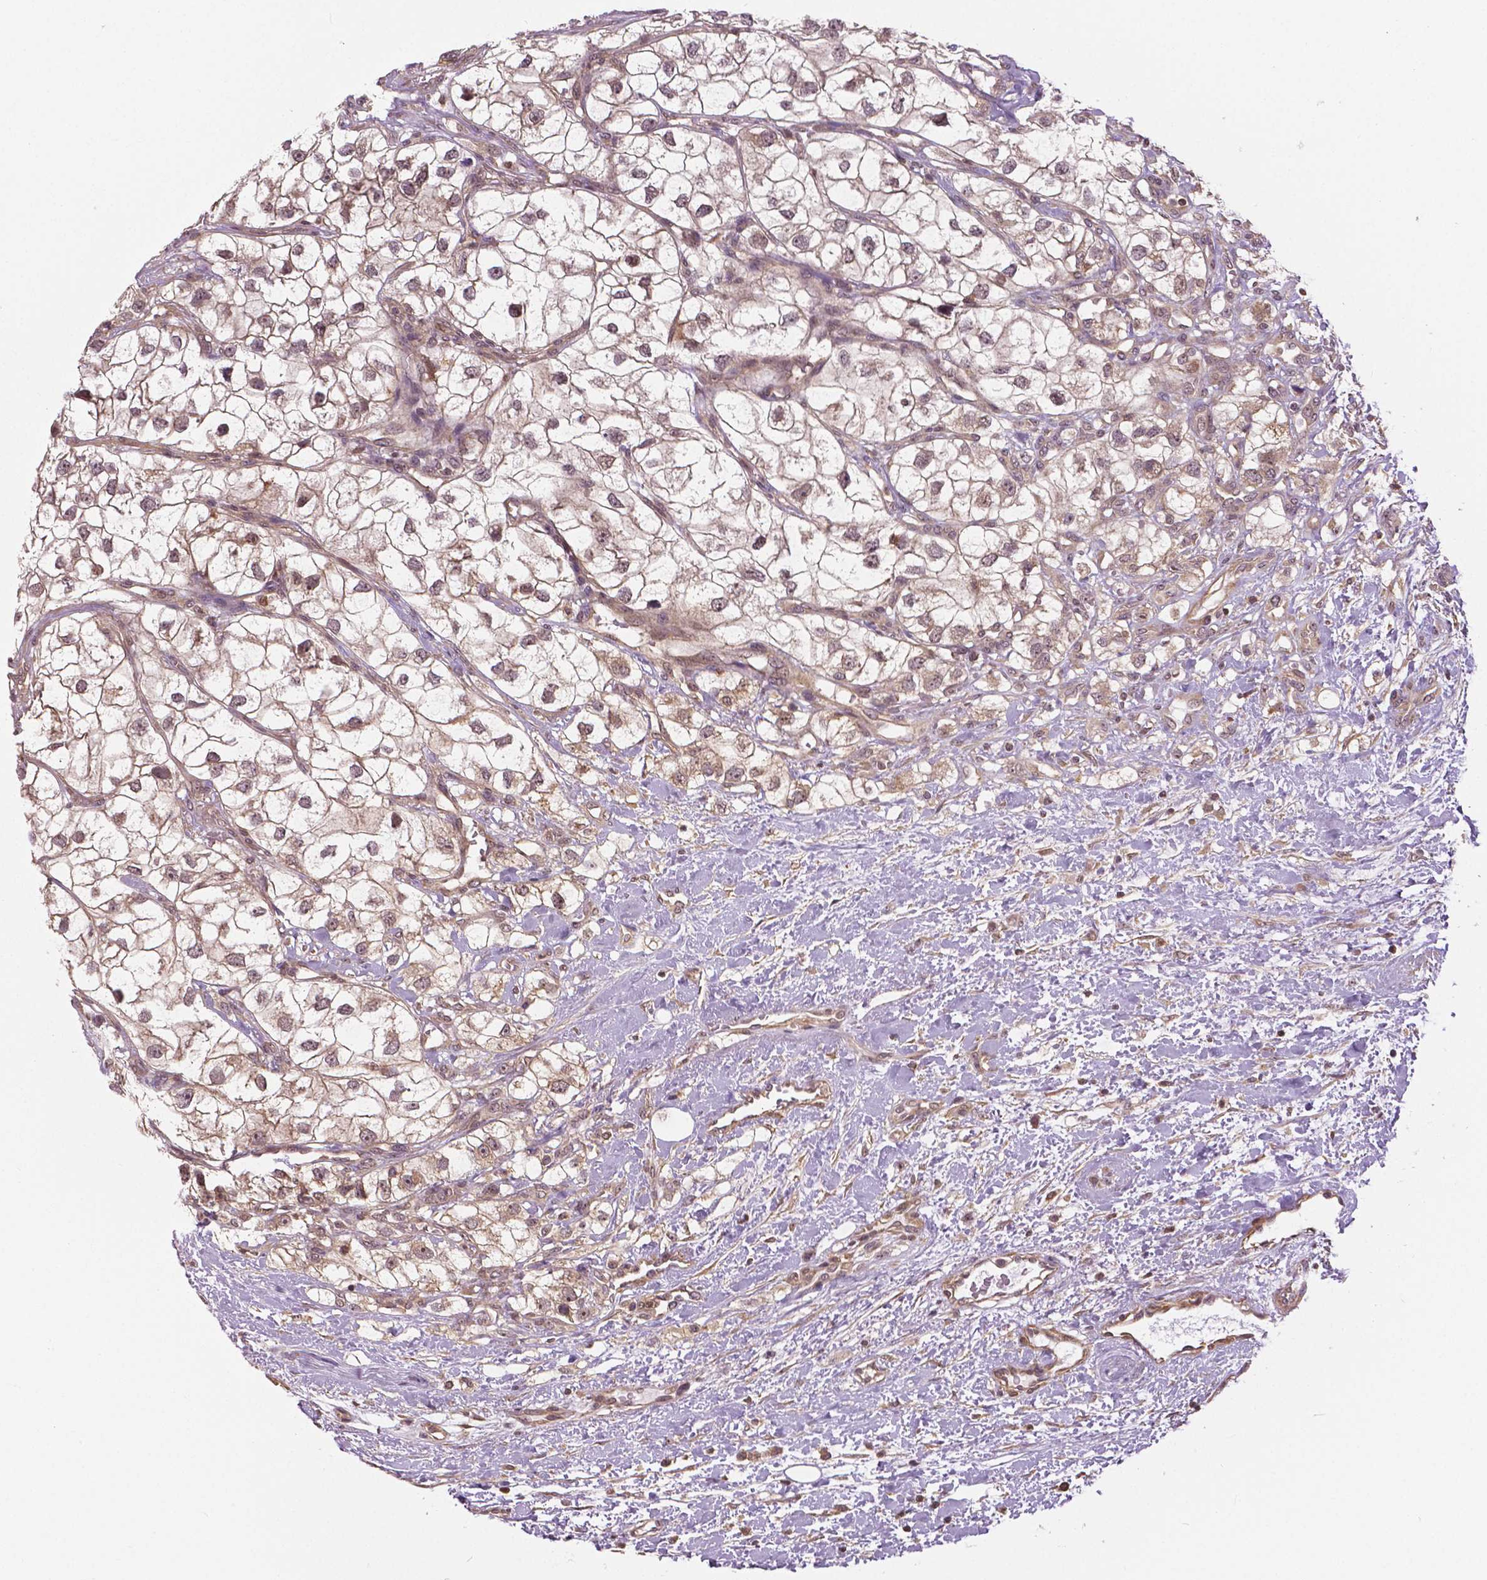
{"staining": {"intensity": "weak", "quantity": "25%-75%", "location": "cytoplasmic/membranous"}, "tissue": "renal cancer", "cell_type": "Tumor cells", "image_type": "cancer", "snomed": [{"axis": "morphology", "description": "Adenocarcinoma, NOS"}, {"axis": "topography", "description": "Kidney"}], "caption": "Renal adenocarcinoma stained for a protein displays weak cytoplasmic/membranous positivity in tumor cells.", "gene": "ANXA13", "patient": {"sex": "male", "age": 59}}